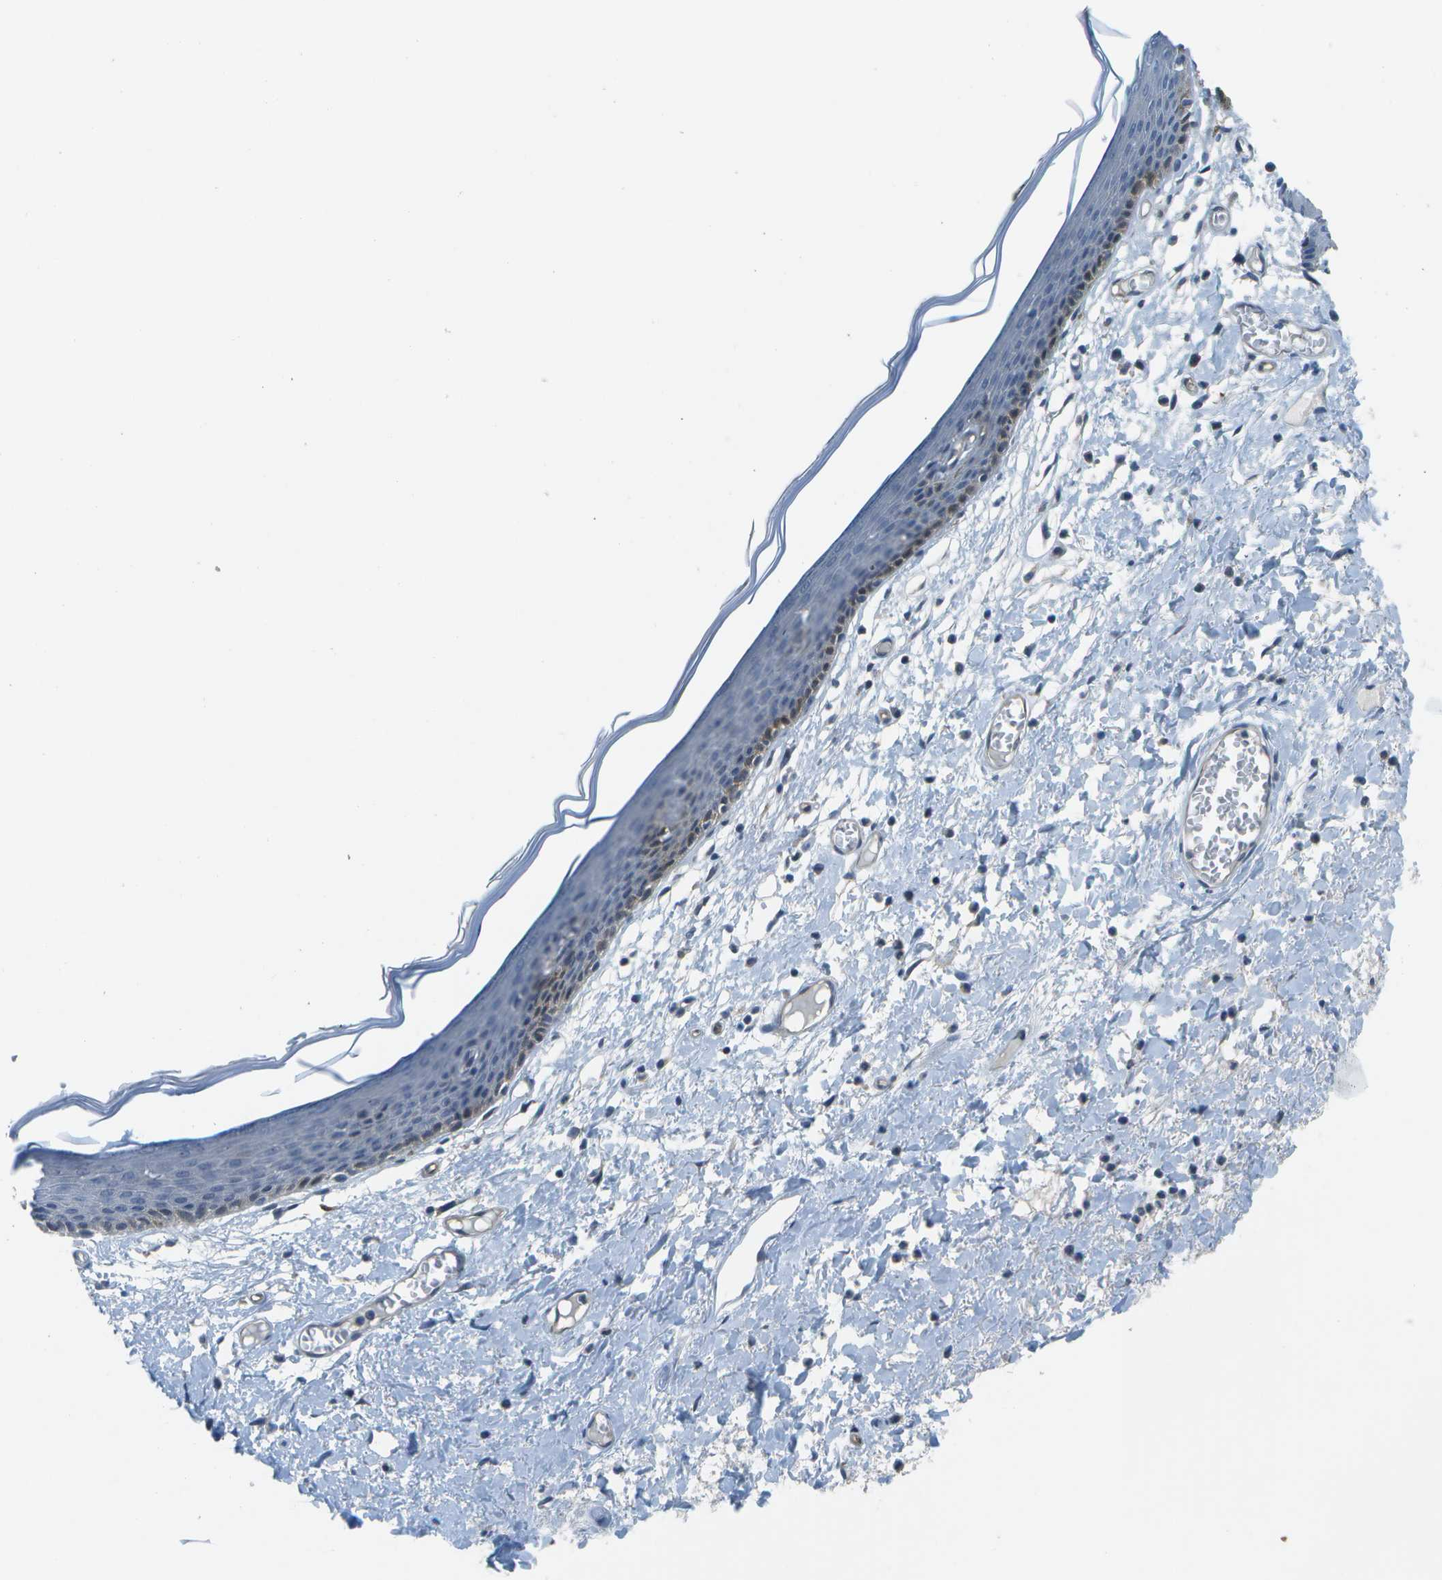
{"staining": {"intensity": "weak", "quantity": "<25%", "location": "cytoplasmic/membranous"}, "tissue": "skin", "cell_type": "Epidermal cells", "image_type": "normal", "snomed": [{"axis": "morphology", "description": "Normal tissue, NOS"}, {"axis": "topography", "description": "Vulva"}], "caption": "The photomicrograph displays no staining of epidermal cells in unremarkable skin. (Brightfield microscopy of DAB immunohistochemistry (IHC) at high magnification).", "gene": "ENPP5", "patient": {"sex": "female", "age": 54}}